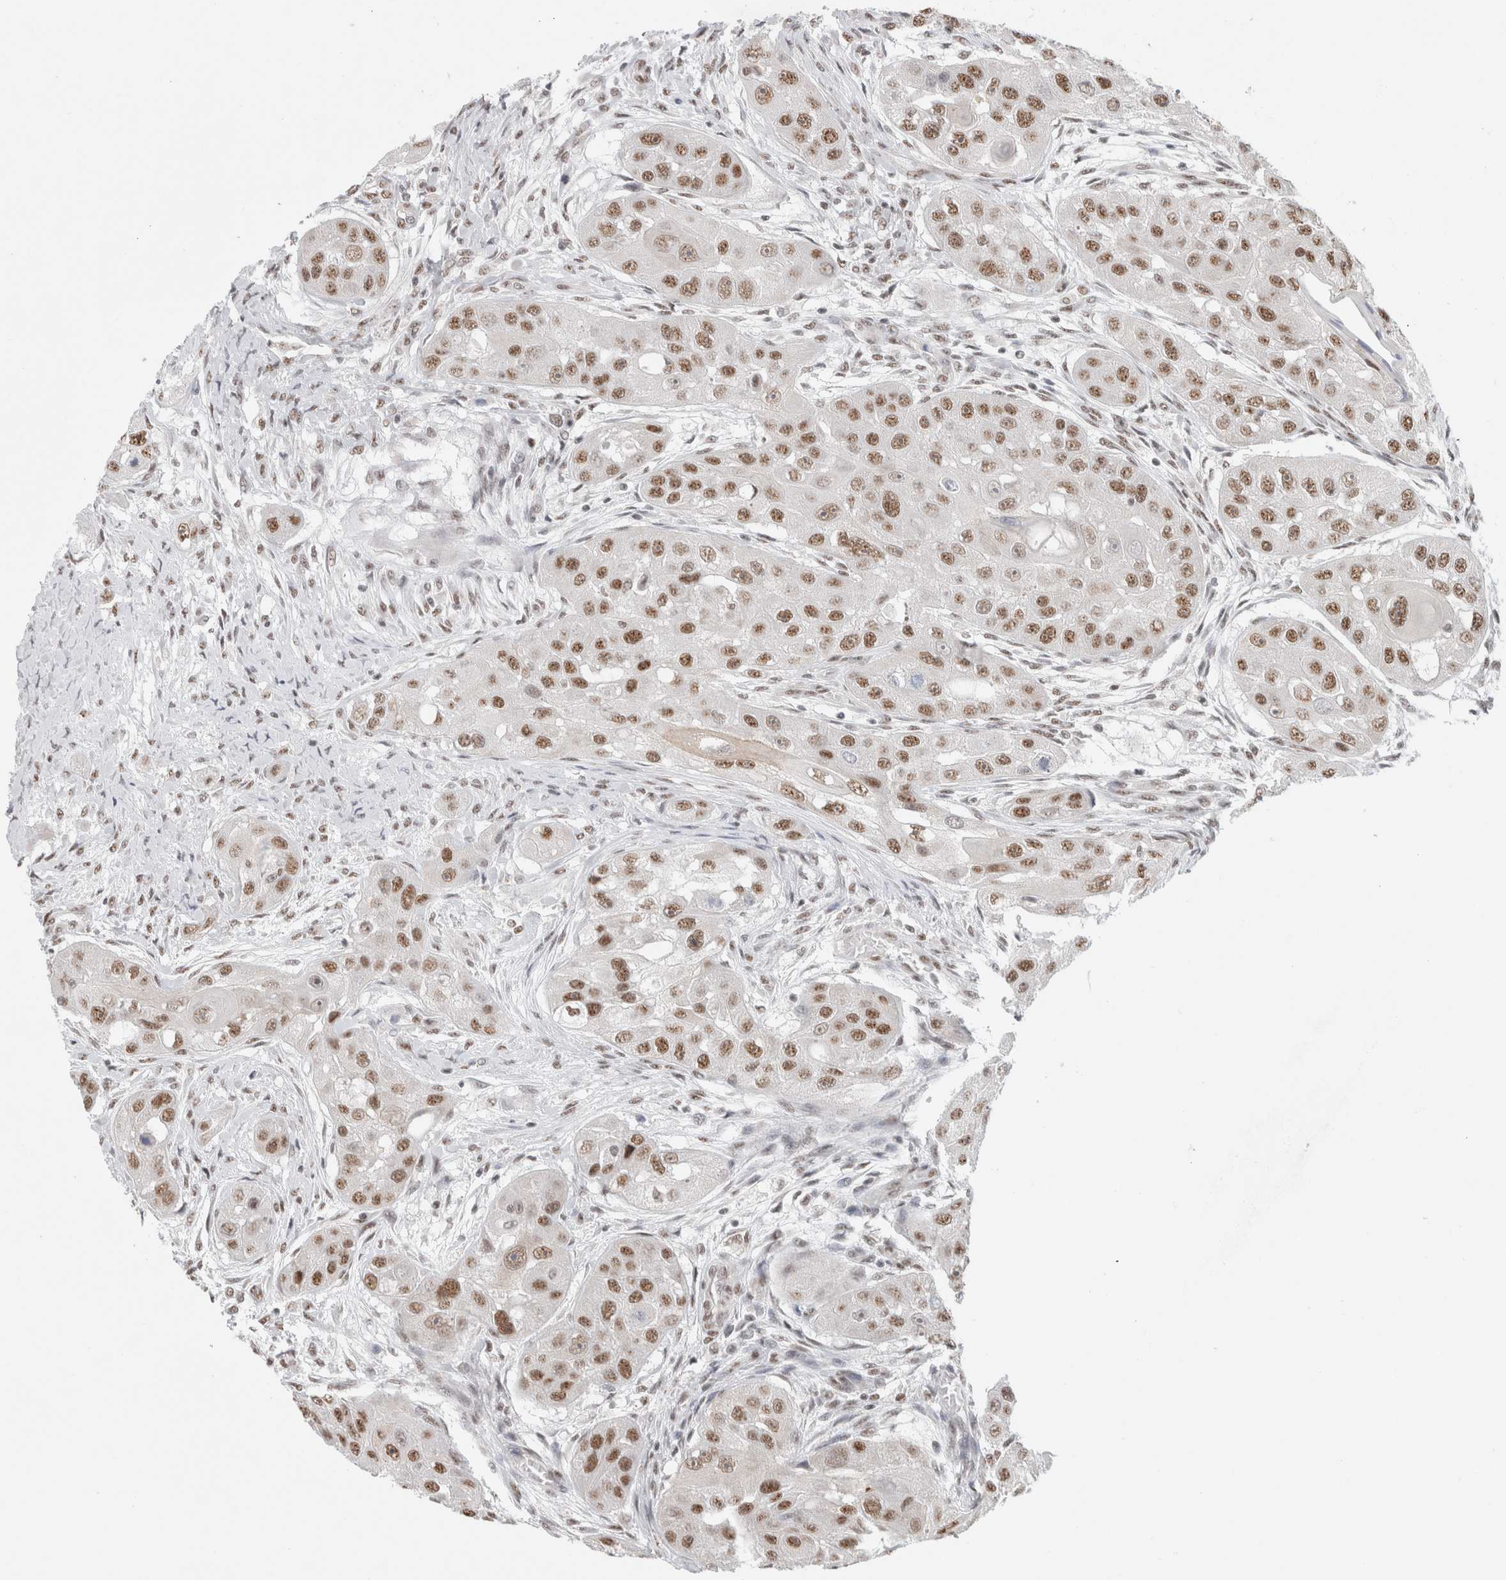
{"staining": {"intensity": "moderate", "quantity": ">75%", "location": "nuclear"}, "tissue": "head and neck cancer", "cell_type": "Tumor cells", "image_type": "cancer", "snomed": [{"axis": "morphology", "description": "Normal tissue, NOS"}, {"axis": "morphology", "description": "Squamous cell carcinoma, NOS"}, {"axis": "topography", "description": "Skeletal muscle"}, {"axis": "topography", "description": "Head-Neck"}], "caption": "Brown immunohistochemical staining in head and neck cancer demonstrates moderate nuclear staining in approximately >75% of tumor cells. (Stains: DAB in brown, nuclei in blue, Microscopy: brightfield microscopy at high magnification).", "gene": "TRMT12", "patient": {"sex": "male", "age": 51}}